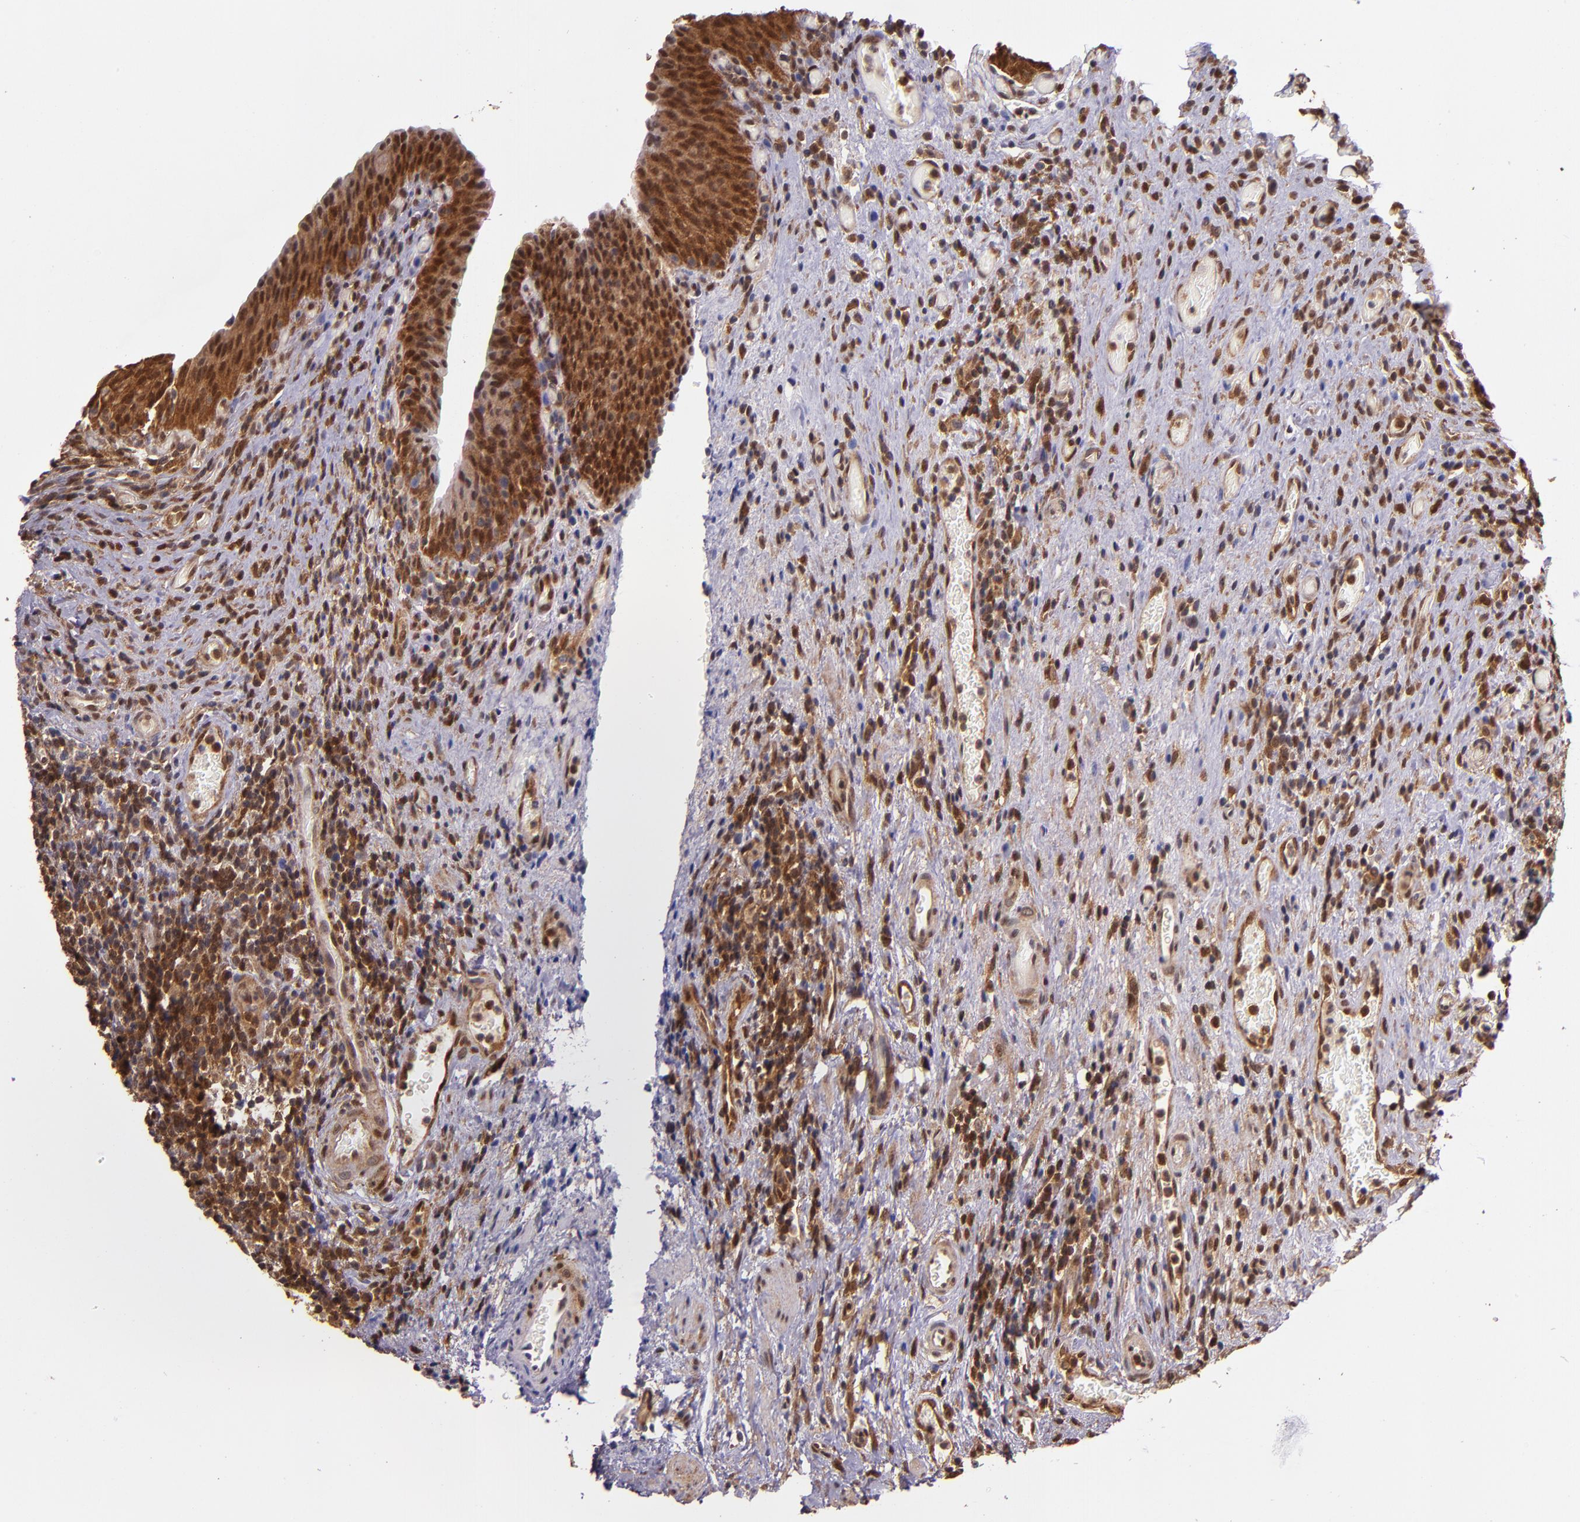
{"staining": {"intensity": "strong", "quantity": ">75%", "location": "cytoplasmic/membranous,nuclear"}, "tissue": "urinary bladder", "cell_type": "Urothelial cells", "image_type": "normal", "snomed": [{"axis": "morphology", "description": "Normal tissue, NOS"}, {"axis": "morphology", "description": "Urothelial carcinoma, High grade"}, {"axis": "topography", "description": "Urinary bladder"}], "caption": "Protein expression analysis of unremarkable human urinary bladder reveals strong cytoplasmic/membranous,nuclear staining in approximately >75% of urothelial cells. The staining is performed using DAB (3,3'-diaminobenzidine) brown chromogen to label protein expression. The nuclei are counter-stained blue using hematoxylin.", "gene": "STAT6", "patient": {"sex": "male", "age": 51}}